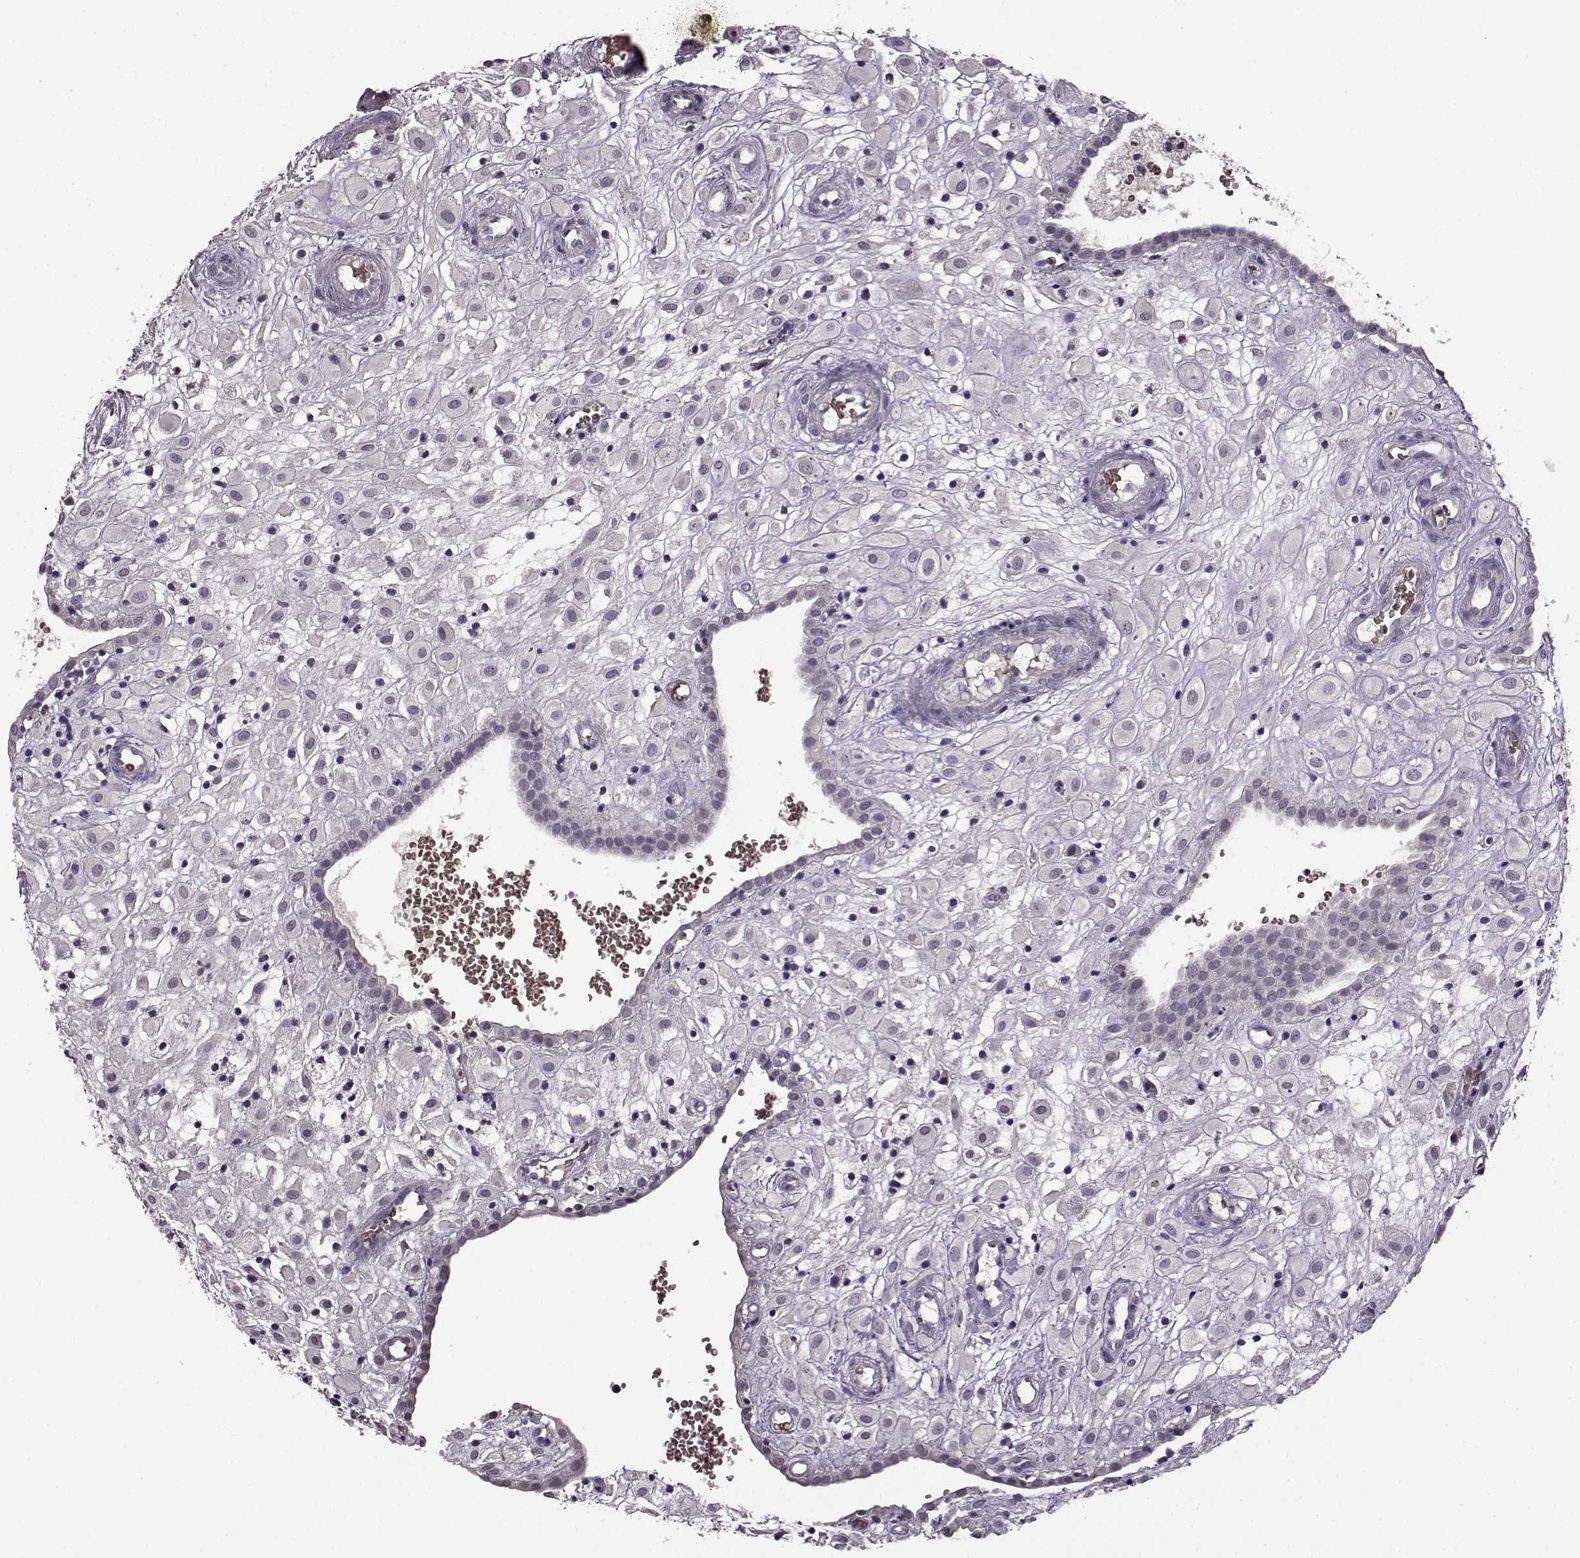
{"staining": {"intensity": "negative", "quantity": "none", "location": "none"}, "tissue": "placenta", "cell_type": "Decidual cells", "image_type": "normal", "snomed": [{"axis": "morphology", "description": "Normal tissue, NOS"}, {"axis": "topography", "description": "Placenta"}], "caption": "The histopathology image displays no significant expression in decidual cells of placenta. (DAB (3,3'-diaminobenzidine) IHC visualized using brightfield microscopy, high magnification).", "gene": "CNGA3", "patient": {"sex": "female", "age": 24}}